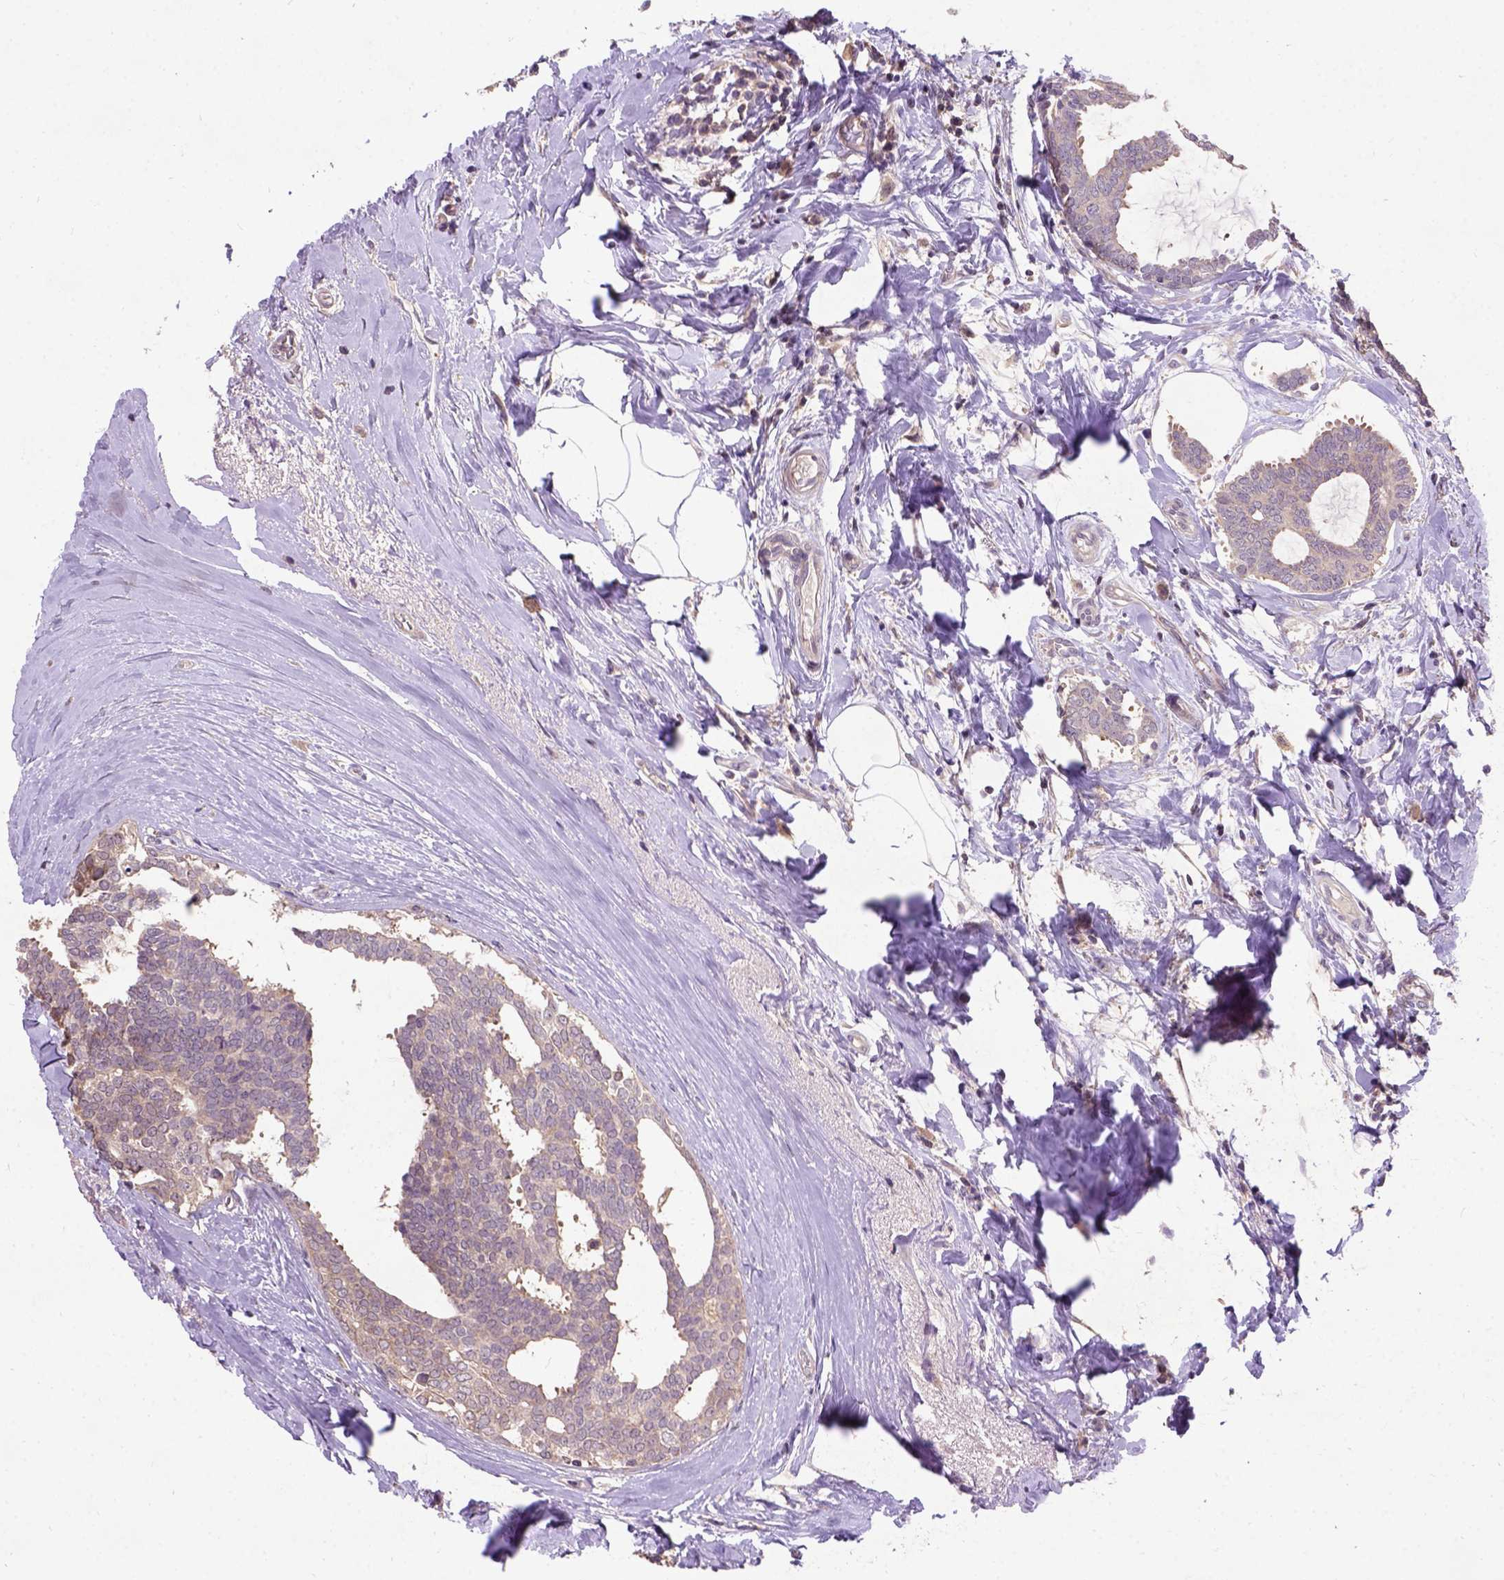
{"staining": {"intensity": "negative", "quantity": "none", "location": "none"}, "tissue": "breast cancer", "cell_type": "Tumor cells", "image_type": "cancer", "snomed": [{"axis": "morphology", "description": "Intraductal carcinoma, in situ"}, {"axis": "morphology", "description": "Duct carcinoma"}, {"axis": "morphology", "description": "Lobular carcinoma, in situ"}, {"axis": "topography", "description": "Breast"}], "caption": "IHC image of neoplastic tissue: human breast cancer stained with DAB displays no significant protein expression in tumor cells. Brightfield microscopy of immunohistochemistry stained with DAB (brown) and hematoxylin (blue), captured at high magnification.", "gene": "KBTBD8", "patient": {"sex": "female", "age": 44}}